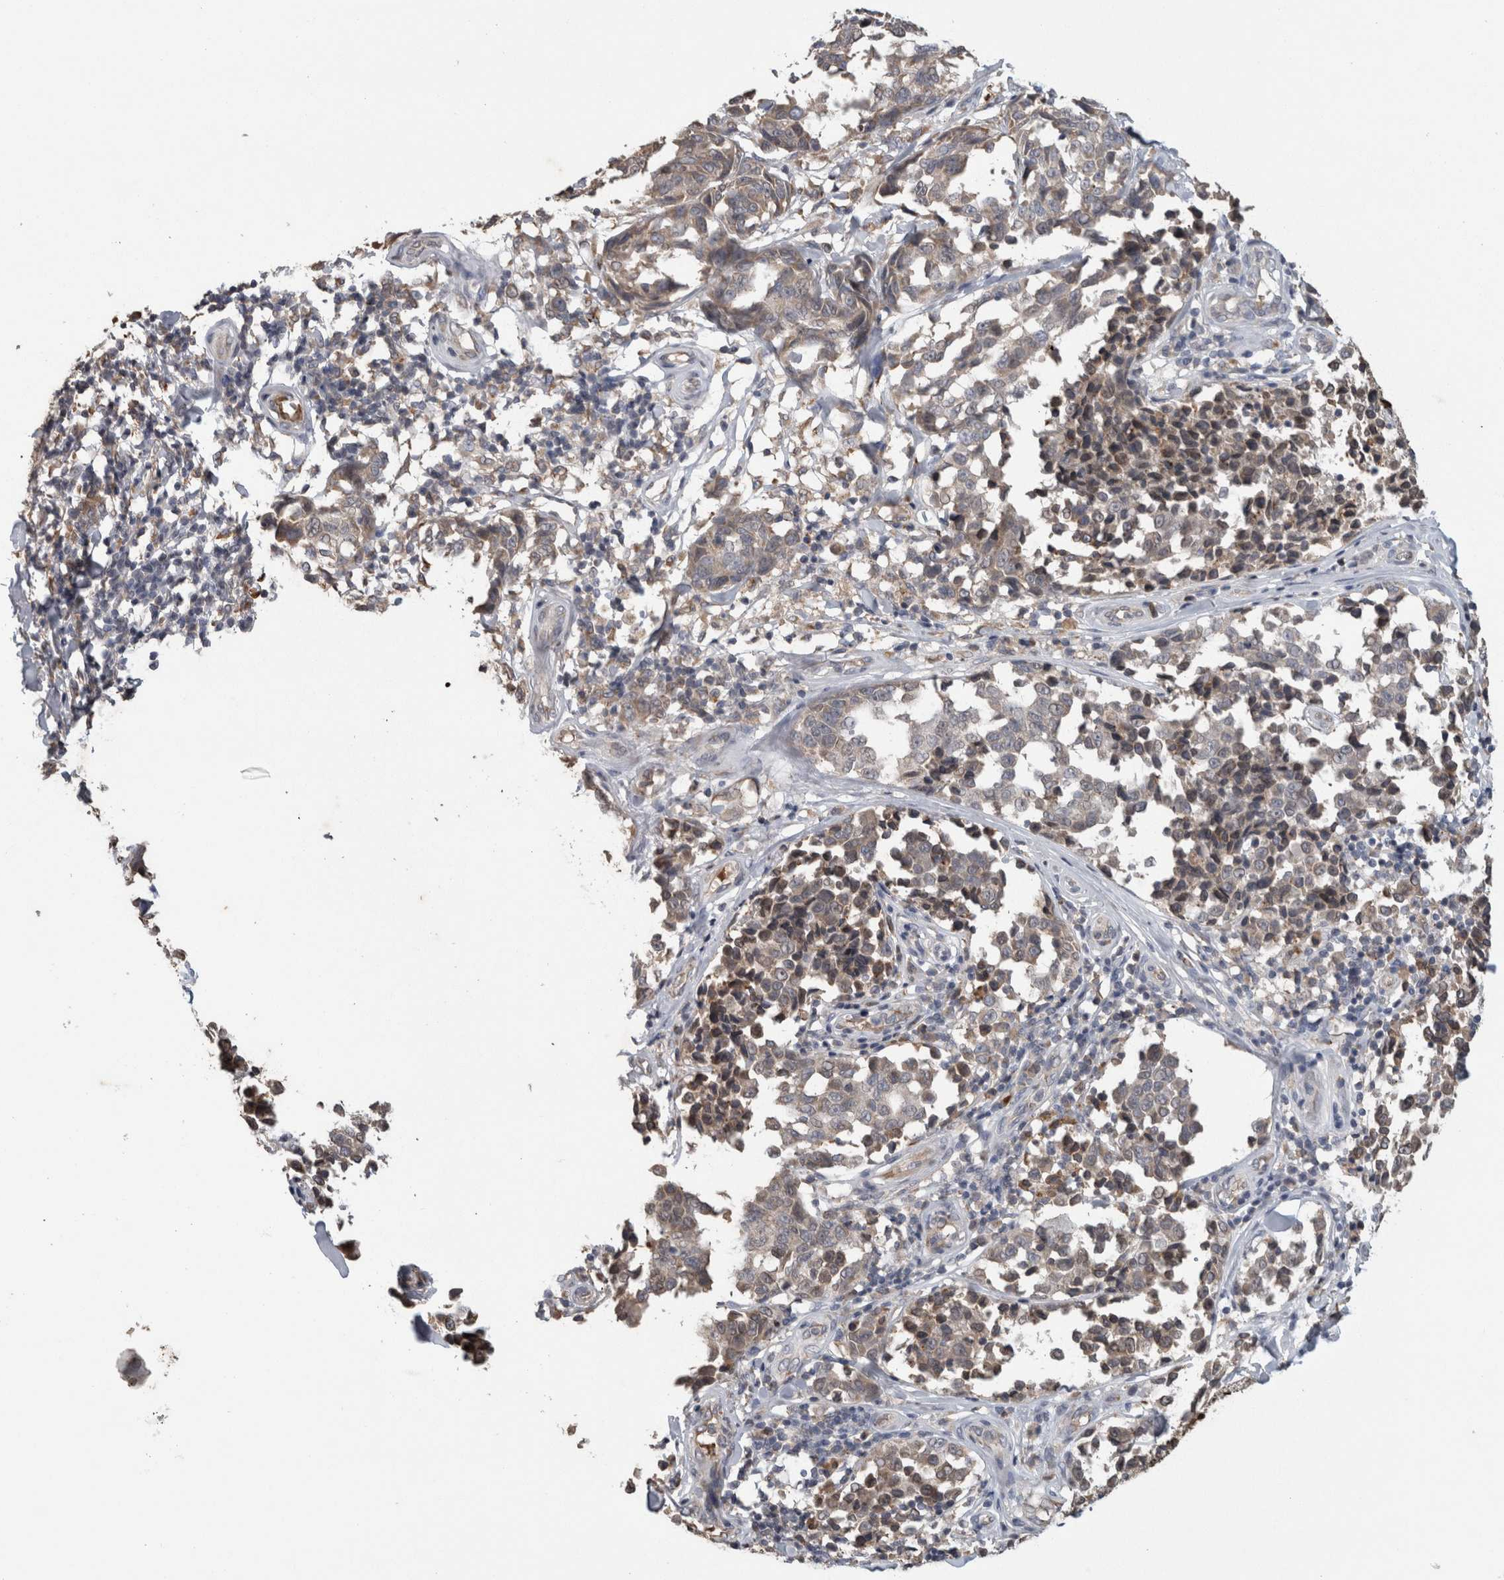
{"staining": {"intensity": "weak", "quantity": ">75%", "location": "cytoplasmic/membranous"}, "tissue": "melanoma", "cell_type": "Tumor cells", "image_type": "cancer", "snomed": [{"axis": "morphology", "description": "Malignant melanoma, NOS"}, {"axis": "topography", "description": "Skin"}], "caption": "Protein staining of malignant melanoma tissue reveals weak cytoplasmic/membranous expression in approximately >75% of tumor cells.", "gene": "ADGRL3", "patient": {"sex": "female", "age": 64}}